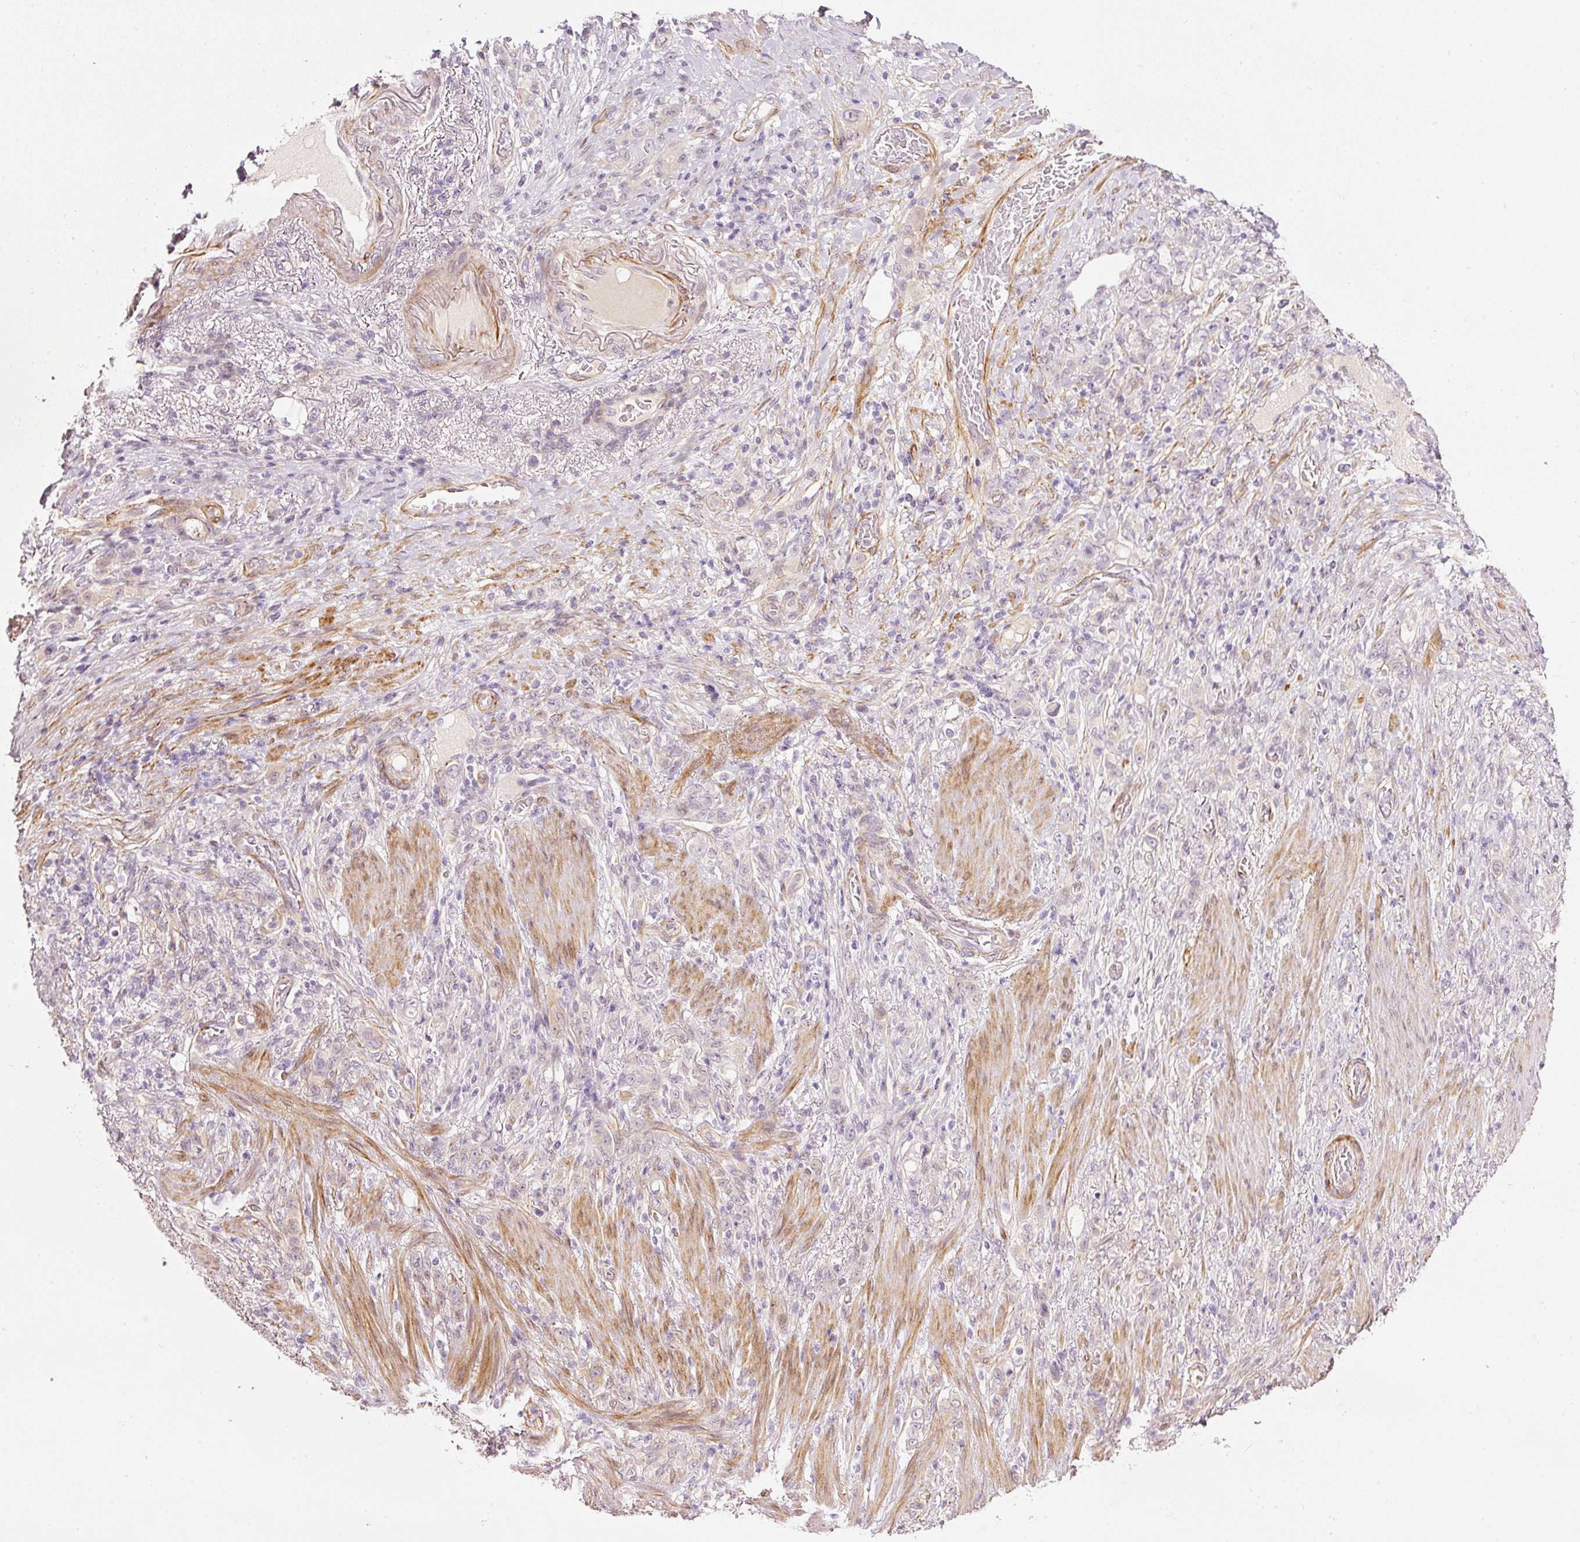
{"staining": {"intensity": "negative", "quantity": "none", "location": "none"}, "tissue": "stomach cancer", "cell_type": "Tumor cells", "image_type": "cancer", "snomed": [{"axis": "morphology", "description": "Adenocarcinoma, NOS"}, {"axis": "topography", "description": "Stomach"}], "caption": "Tumor cells show no significant protein positivity in stomach cancer.", "gene": "TOGARAM1", "patient": {"sex": "female", "age": 79}}